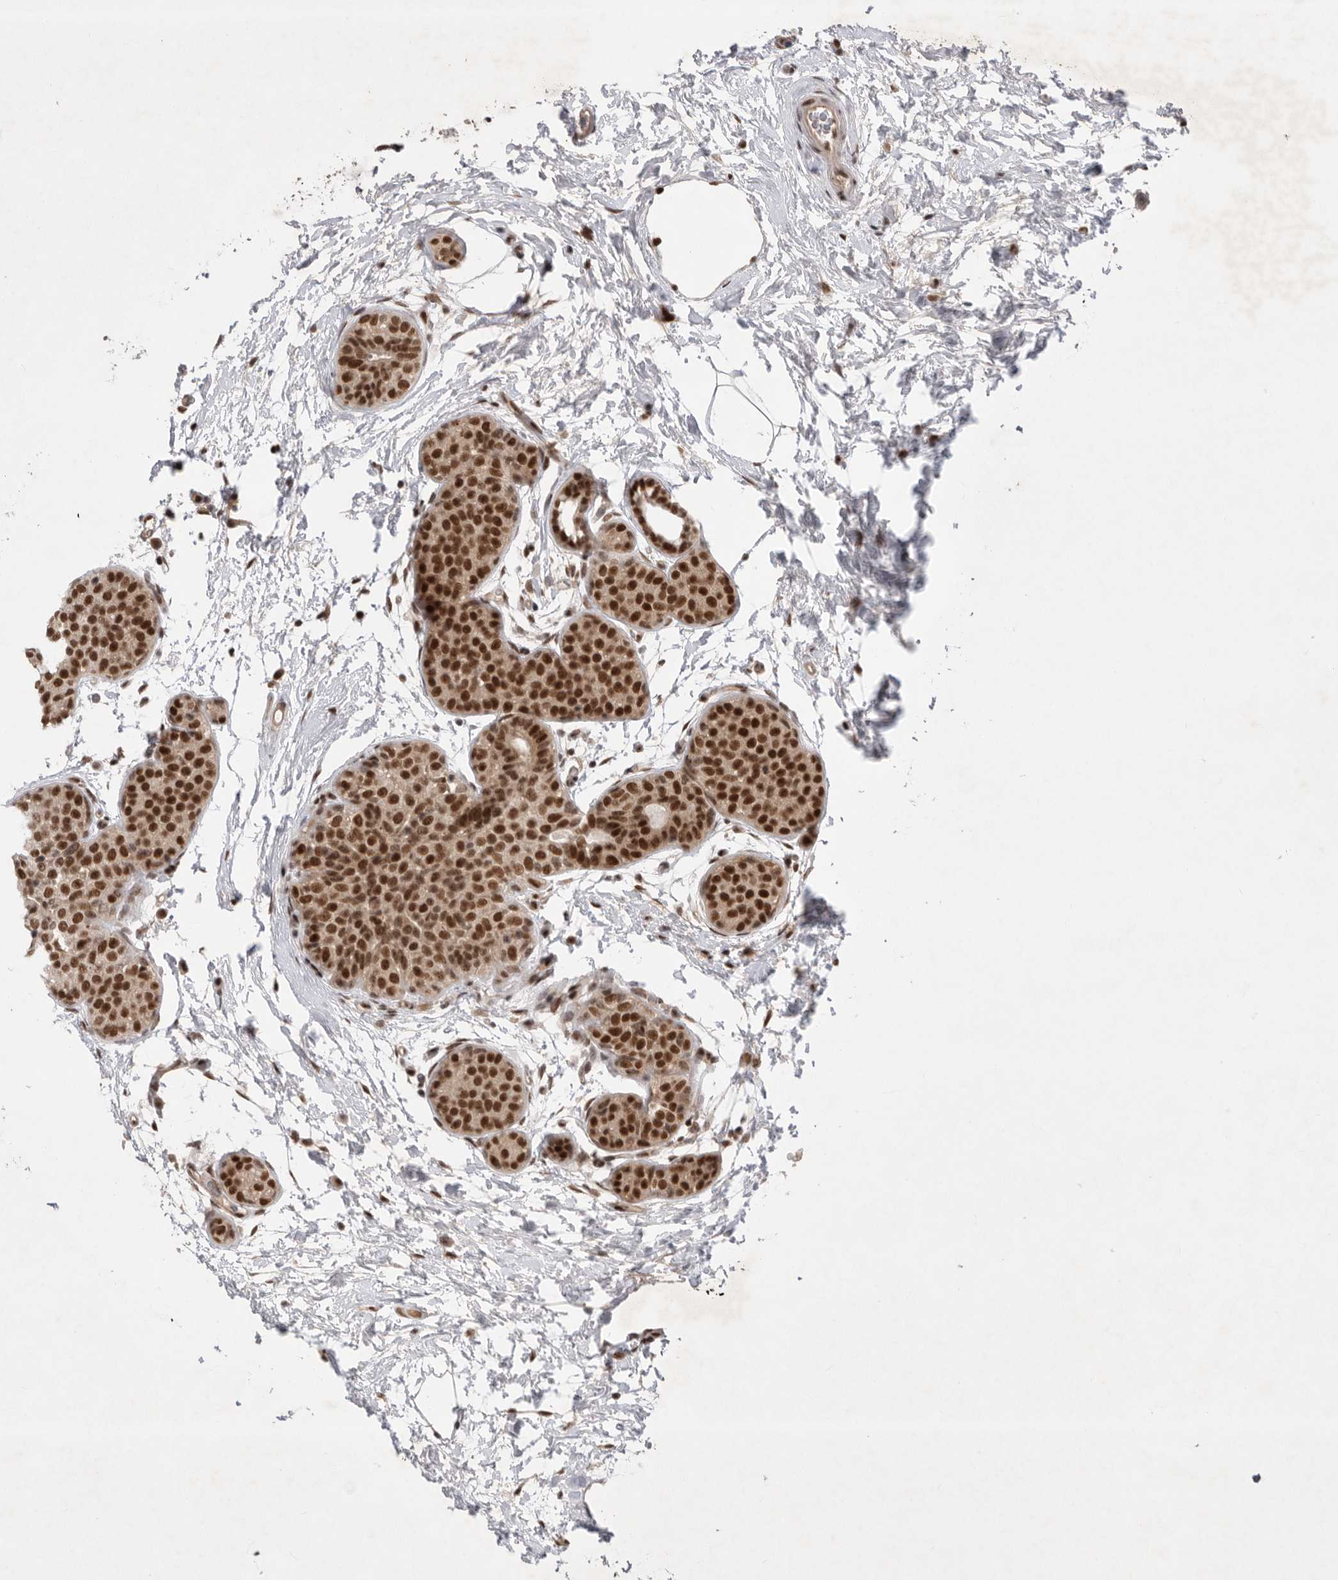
{"staining": {"intensity": "strong", "quantity": ">75%", "location": "nuclear"}, "tissue": "breast cancer", "cell_type": "Tumor cells", "image_type": "cancer", "snomed": [{"axis": "morphology", "description": "Lobular carcinoma, in situ"}, {"axis": "morphology", "description": "Lobular carcinoma"}, {"axis": "topography", "description": "Breast"}], "caption": "This histopathology image exhibits immunohistochemistry staining of human breast cancer, with high strong nuclear expression in approximately >75% of tumor cells.", "gene": "ZNF830", "patient": {"sex": "female", "age": 41}}